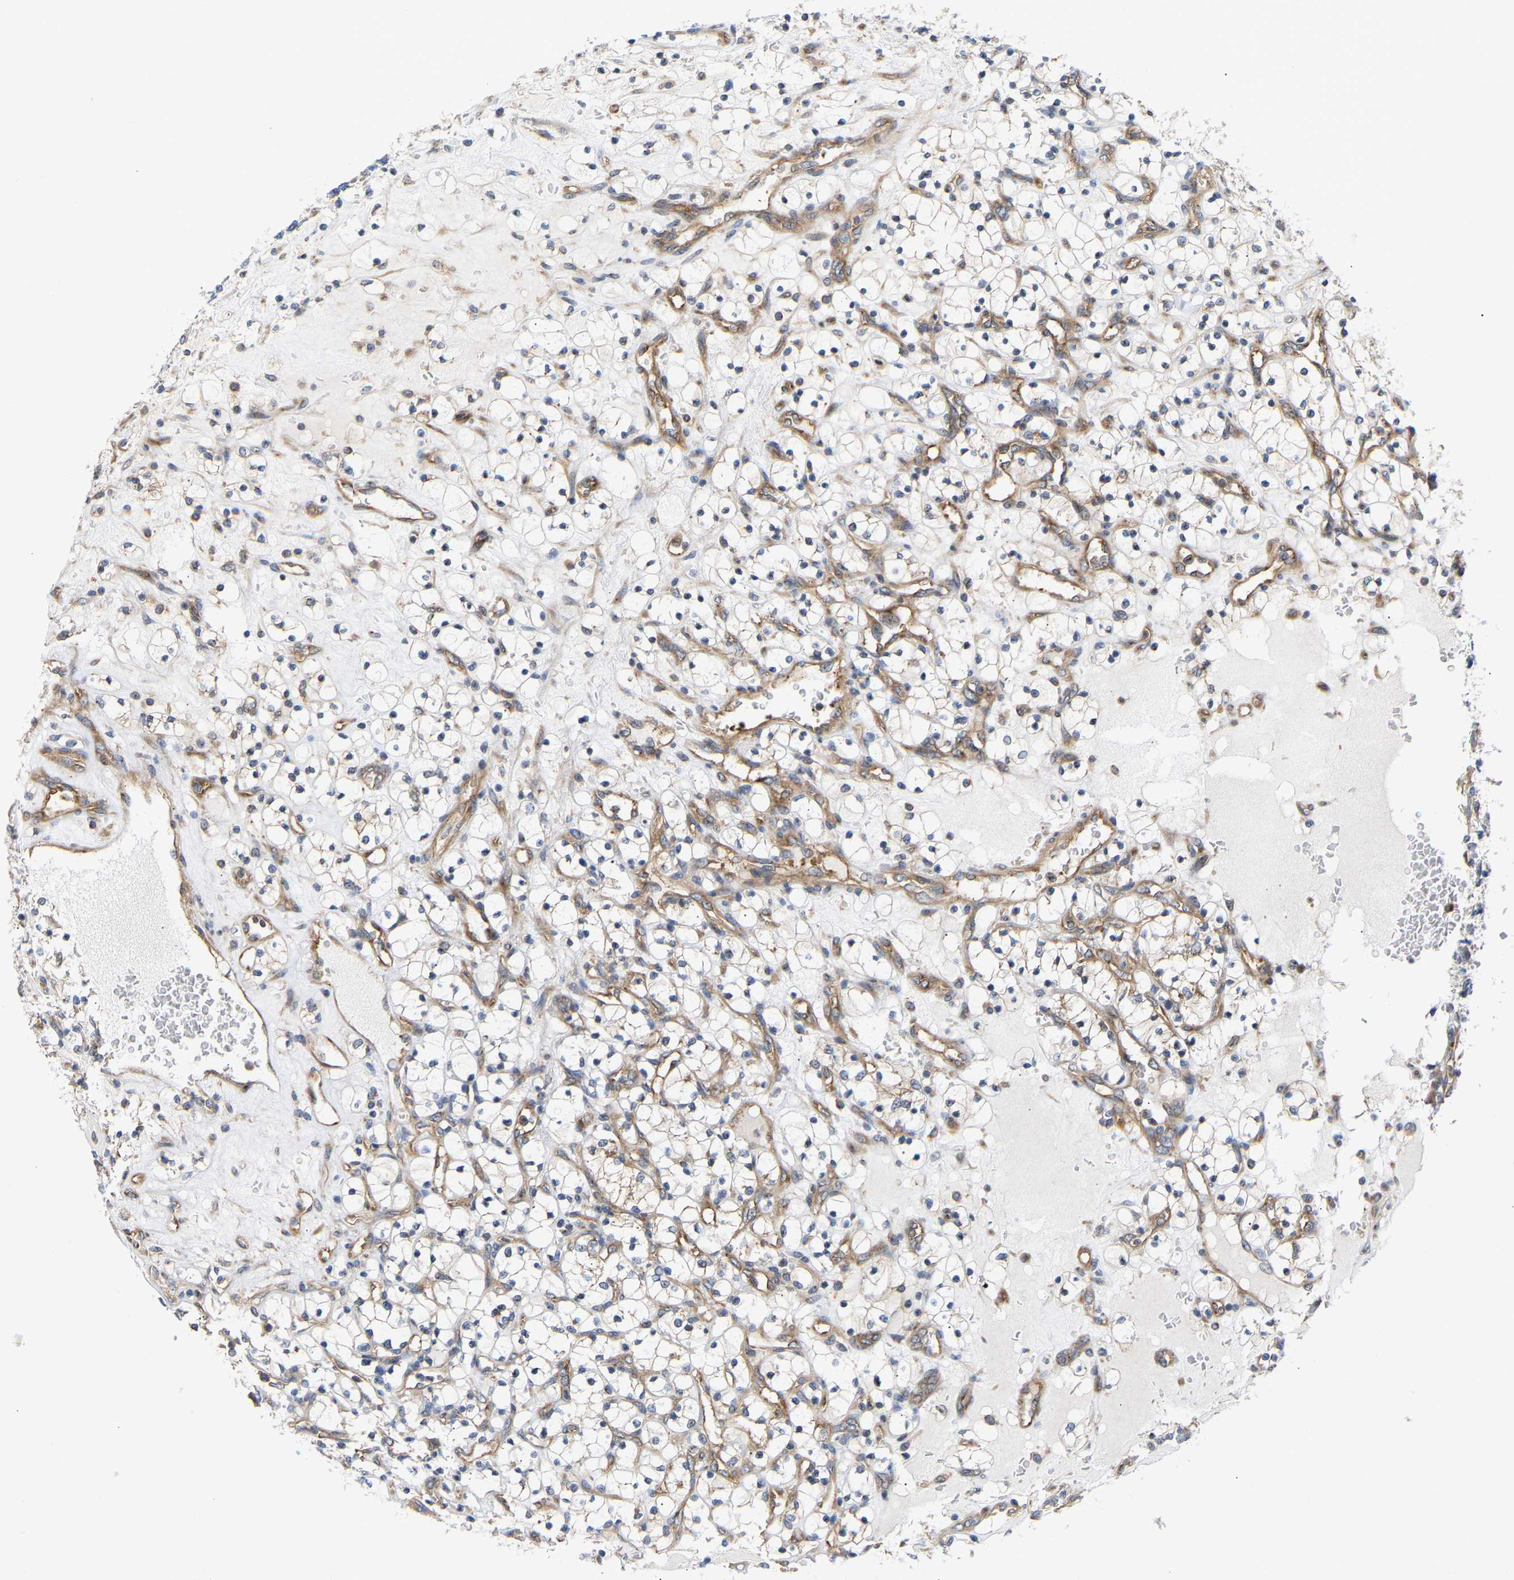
{"staining": {"intensity": "weak", "quantity": "25%-75%", "location": "cytoplasmic/membranous"}, "tissue": "renal cancer", "cell_type": "Tumor cells", "image_type": "cancer", "snomed": [{"axis": "morphology", "description": "Adenocarcinoma, NOS"}, {"axis": "topography", "description": "Kidney"}], "caption": "Immunohistochemical staining of renal adenocarcinoma reveals low levels of weak cytoplasmic/membranous staining in about 25%-75% of tumor cells. (DAB IHC, brown staining for protein, blue staining for nuclei).", "gene": "LAPTM4B", "patient": {"sex": "female", "age": 69}}